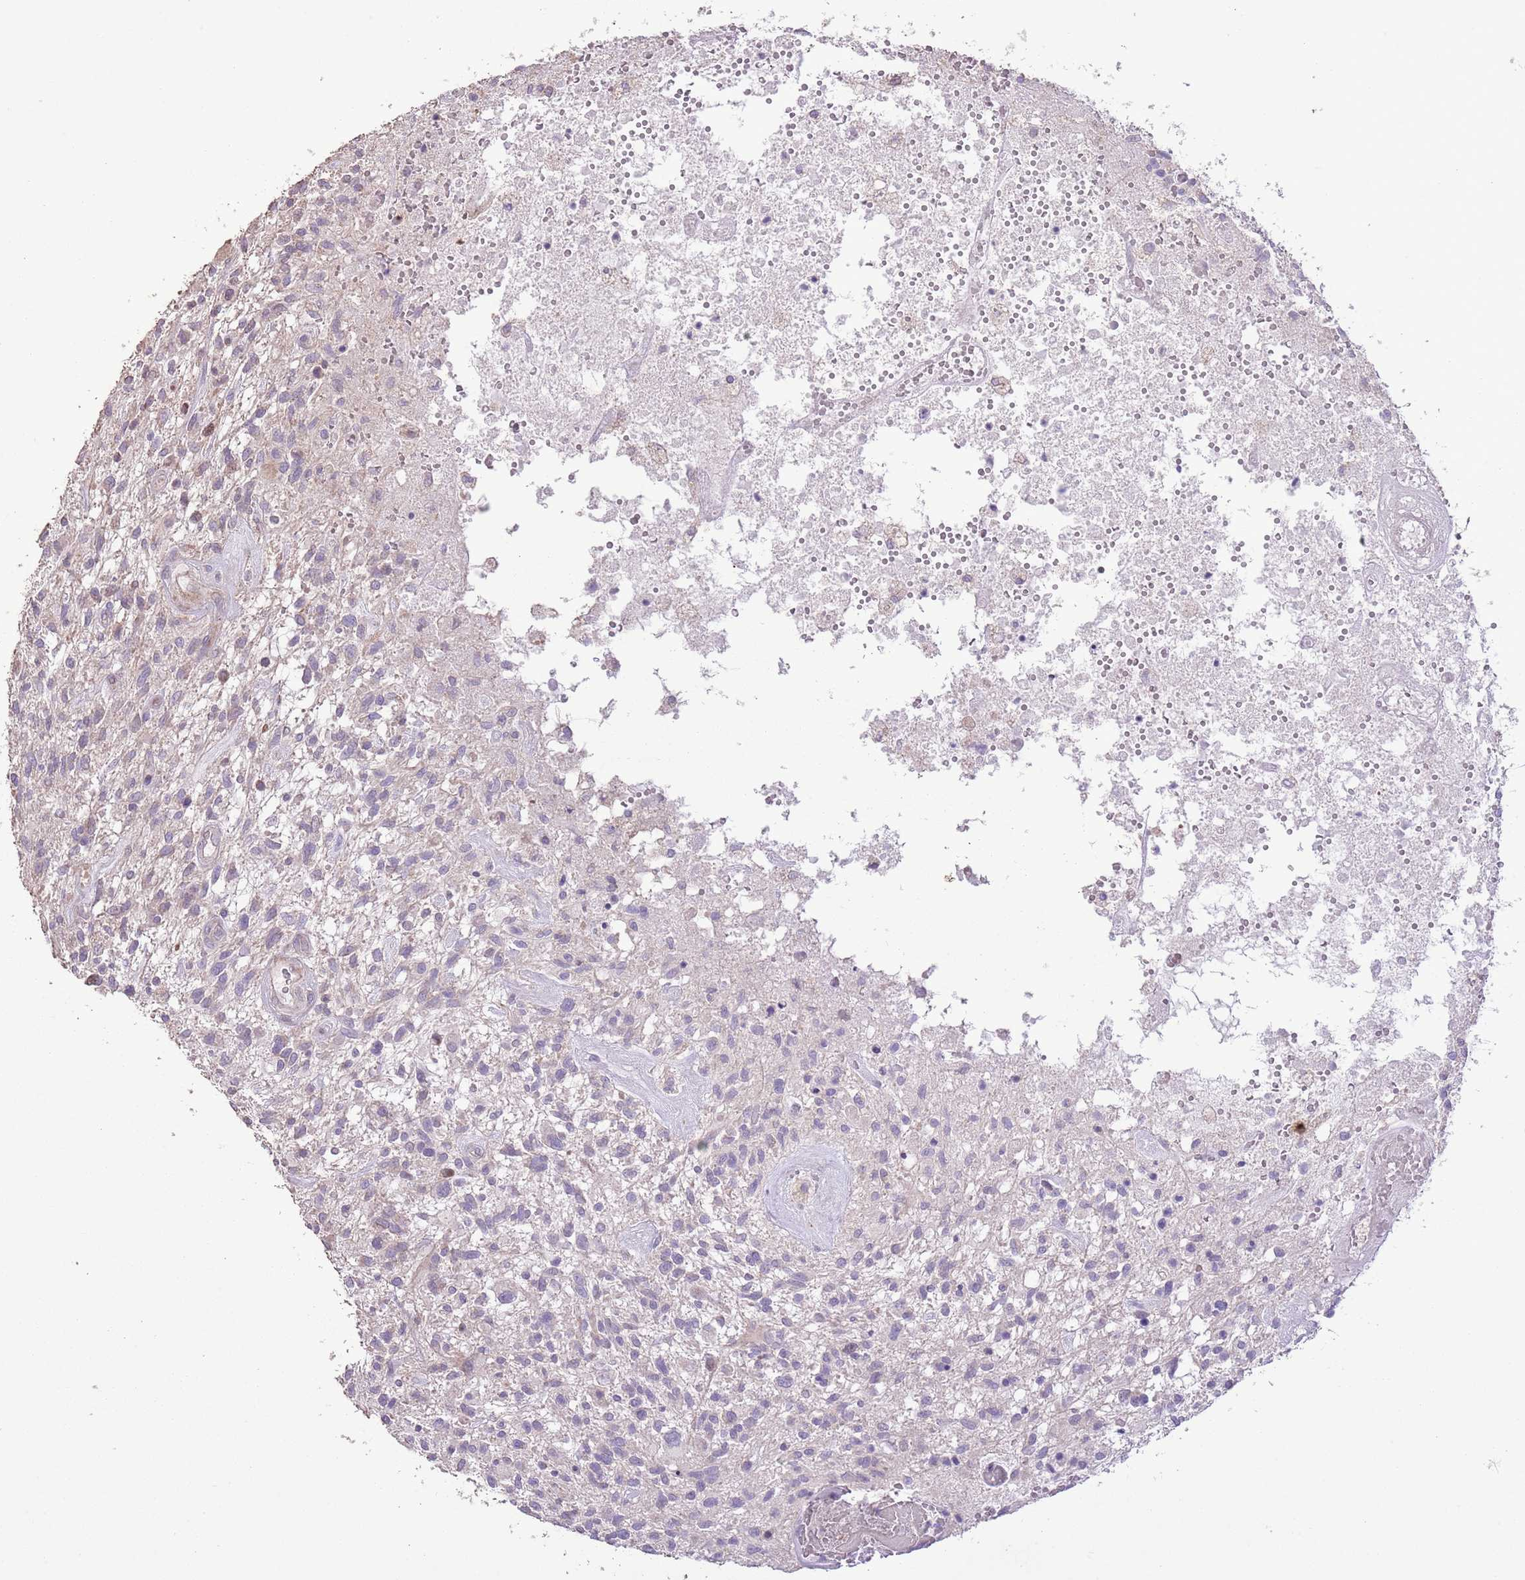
{"staining": {"intensity": "moderate", "quantity": "<25%", "location": "nuclear"}, "tissue": "glioma", "cell_type": "Tumor cells", "image_type": "cancer", "snomed": [{"axis": "morphology", "description": "Glioma, malignant, High grade"}, {"axis": "topography", "description": "Brain"}], "caption": "A photomicrograph of glioma stained for a protein exhibits moderate nuclear brown staining in tumor cells. (DAB (3,3'-diaminobenzidine) = brown stain, brightfield microscopy at high magnification).", "gene": "GMNN", "patient": {"sex": "male", "age": 47}}